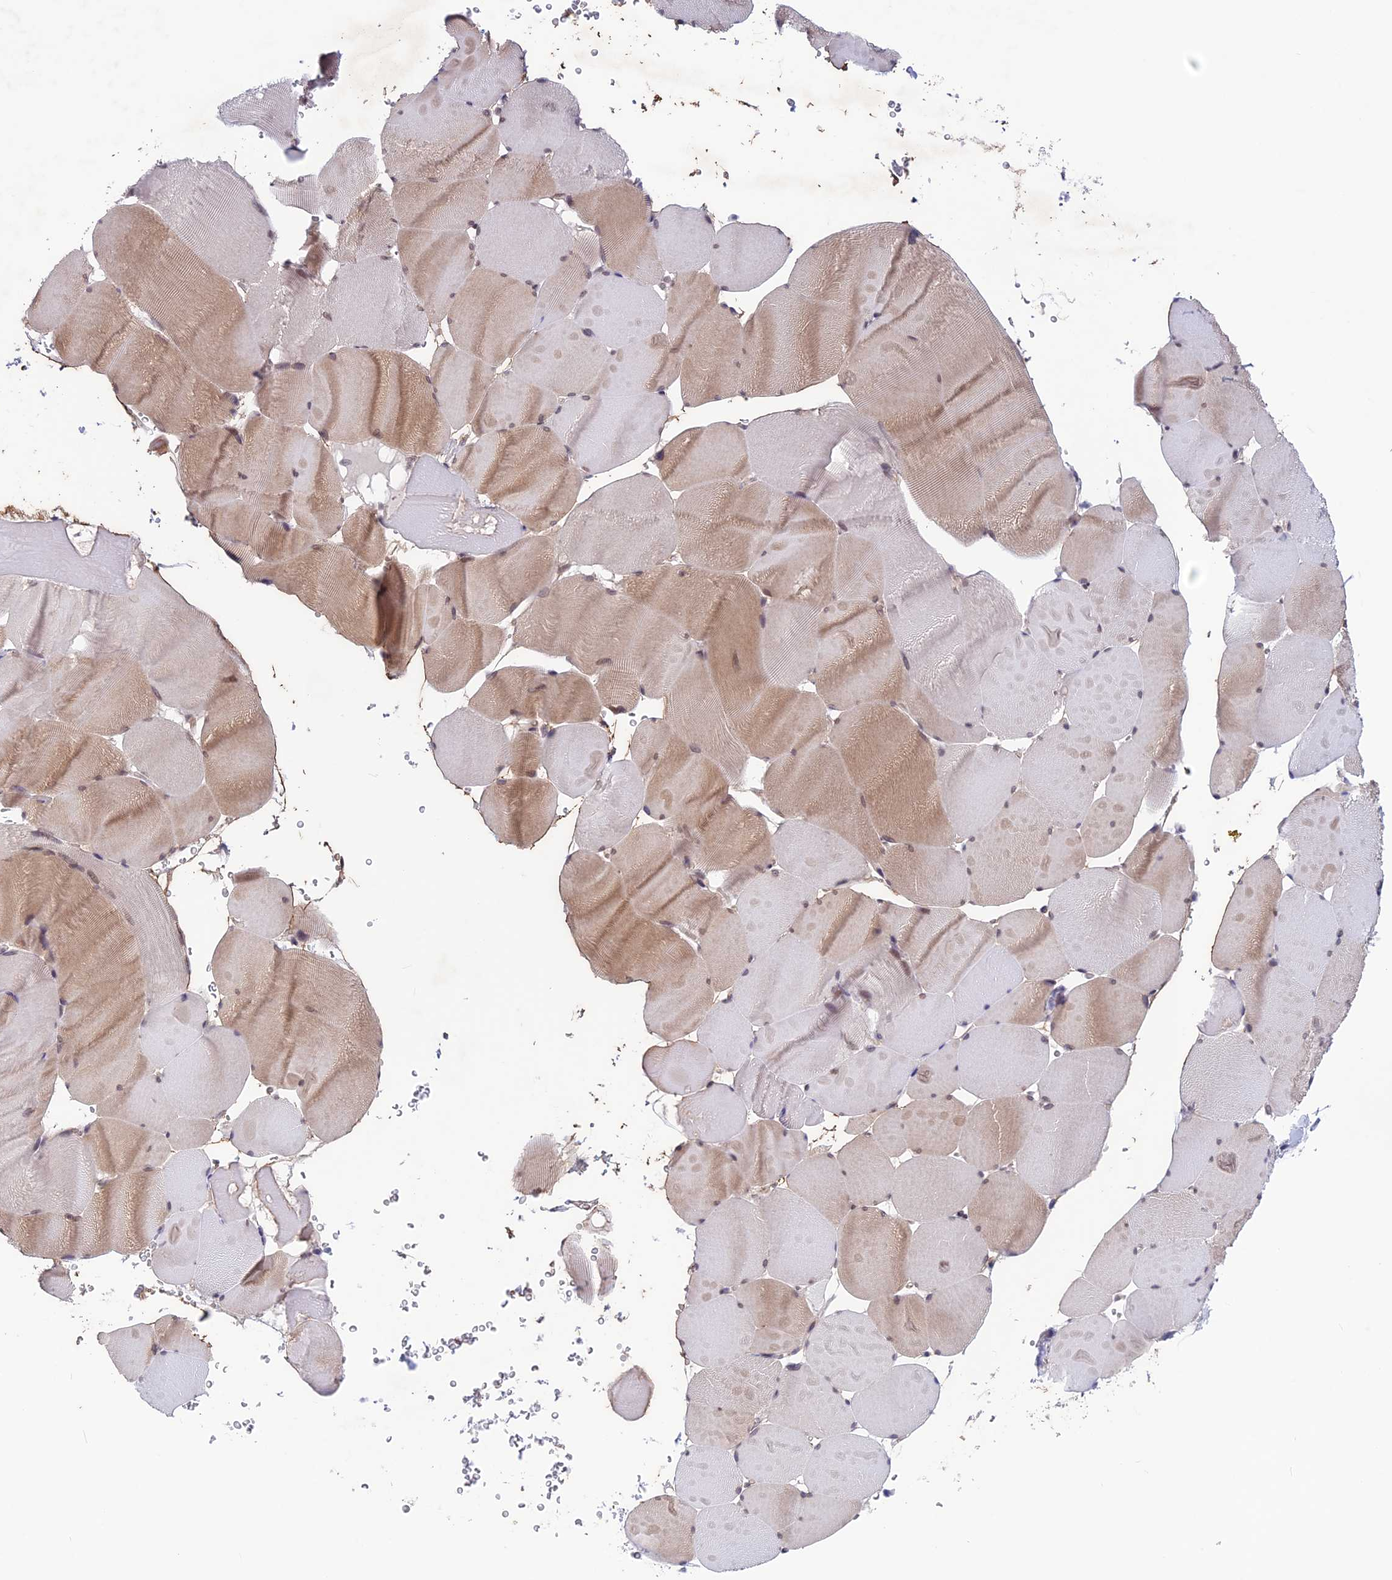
{"staining": {"intensity": "weak", "quantity": "25%-75%", "location": "cytoplasmic/membranous,nuclear"}, "tissue": "skeletal muscle", "cell_type": "Myocytes", "image_type": "normal", "snomed": [{"axis": "morphology", "description": "Normal tissue, NOS"}, {"axis": "topography", "description": "Skeletal muscle"}], "caption": "Skeletal muscle was stained to show a protein in brown. There is low levels of weak cytoplasmic/membranous,nuclear positivity in approximately 25%-75% of myocytes. The protein is stained brown, and the nuclei are stained in blue (DAB IHC with brightfield microscopy, high magnification).", "gene": "FKBPL", "patient": {"sex": "male", "age": 62}}